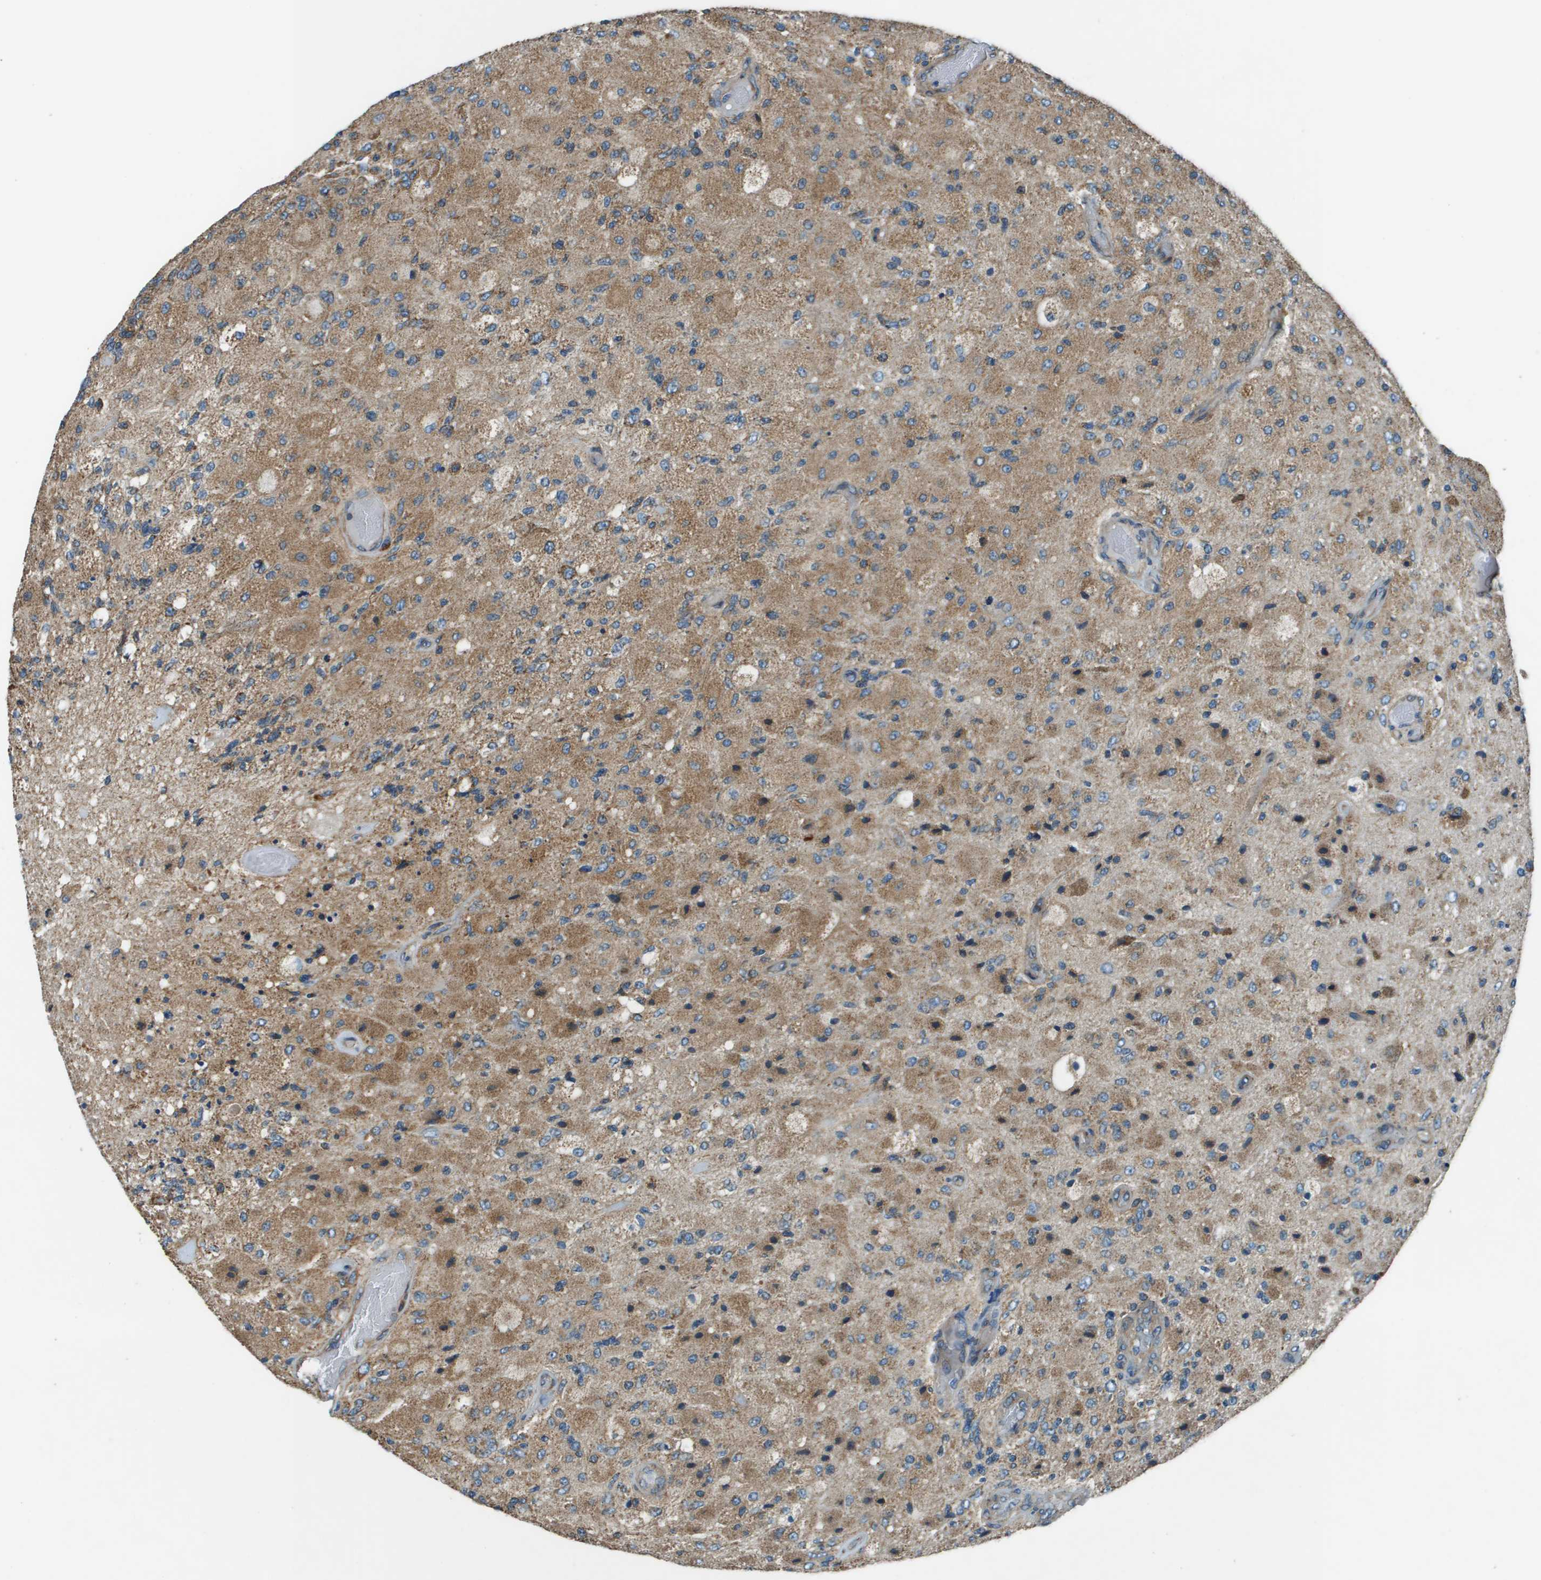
{"staining": {"intensity": "moderate", "quantity": "25%-75%", "location": "cytoplasmic/membranous"}, "tissue": "glioma", "cell_type": "Tumor cells", "image_type": "cancer", "snomed": [{"axis": "morphology", "description": "Normal tissue, NOS"}, {"axis": "morphology", "description": "Glioma, malignant, High grade"}, {"axis": "topography", "description": "Cerebral cortex"}], "caption": "Approximately 25%-75% of tumor cells in malignant high-grade glioma exhibit moderate cytoplasmic/membranous protein staining as visualized by brown immunohistochemical staining.", "gene": "TMEM51", "patient": {"sex": "male", "age": 77}}